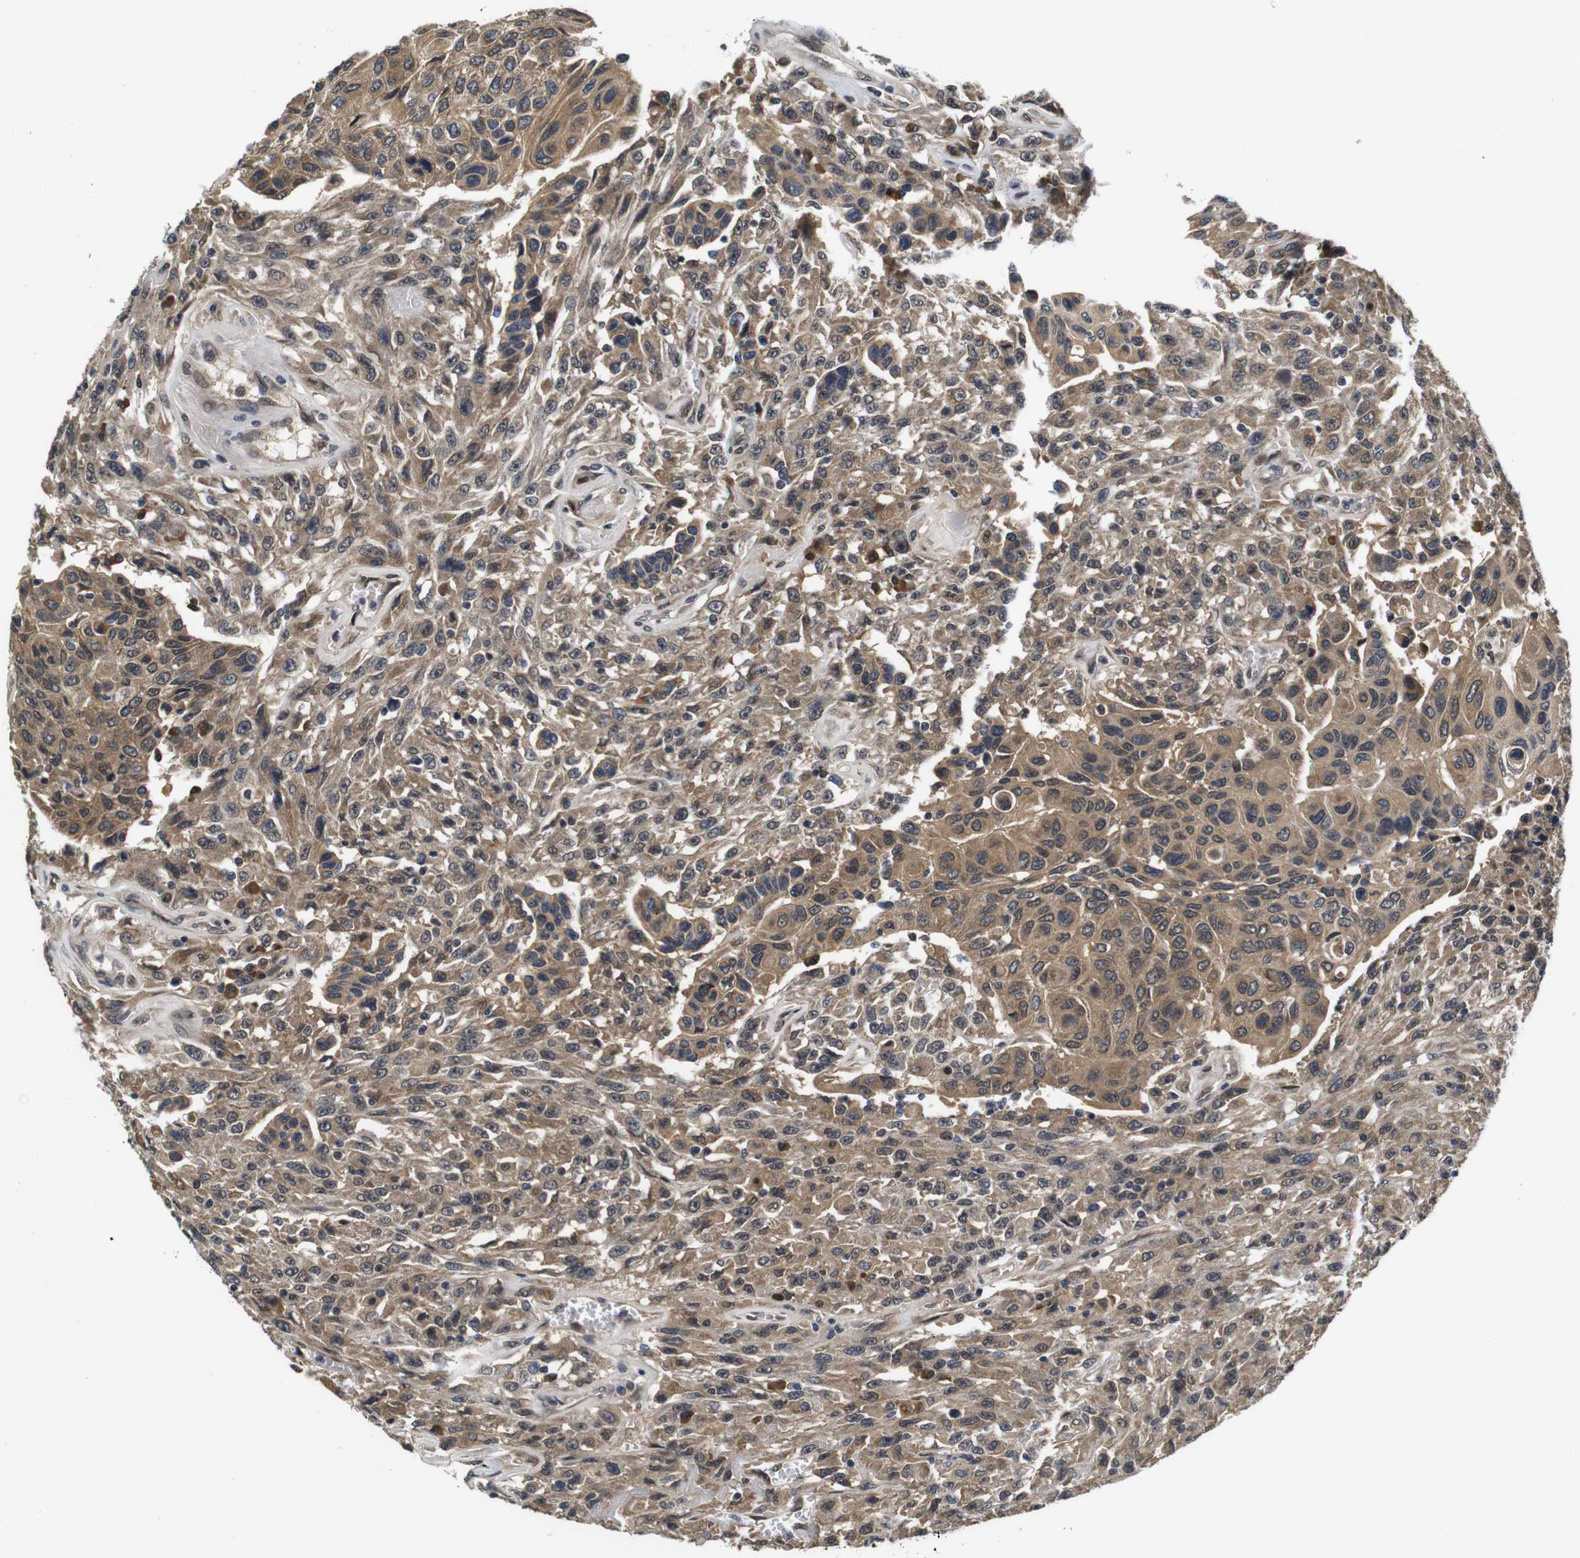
{"staining": {"intensity": "moderate", "quantity": ">75%", "location": "cytoplasmic/membranous"}, "tissue": "urothelial cancer", "cell_type": "Tumor cells", "image_type": "cancer", "snomed": [{"axis": "morphology", "description": "Urothelial carcinoma, High grade"}, {"axis": "topography", "description": "Urinary bladder"}], "caption": "The image reveals a brown stain indicating the presence of a protein in the cytoplasmic/membranous of tumor cells in high-grade urothelial carcinoma. The protein of interest is stained brown, and the nuclei are stained in blue (DAB IHC with brightfield microscopy, high magnification).", "gene": "ZBTB46", "patient": {"sex": "male", "age": 66}}